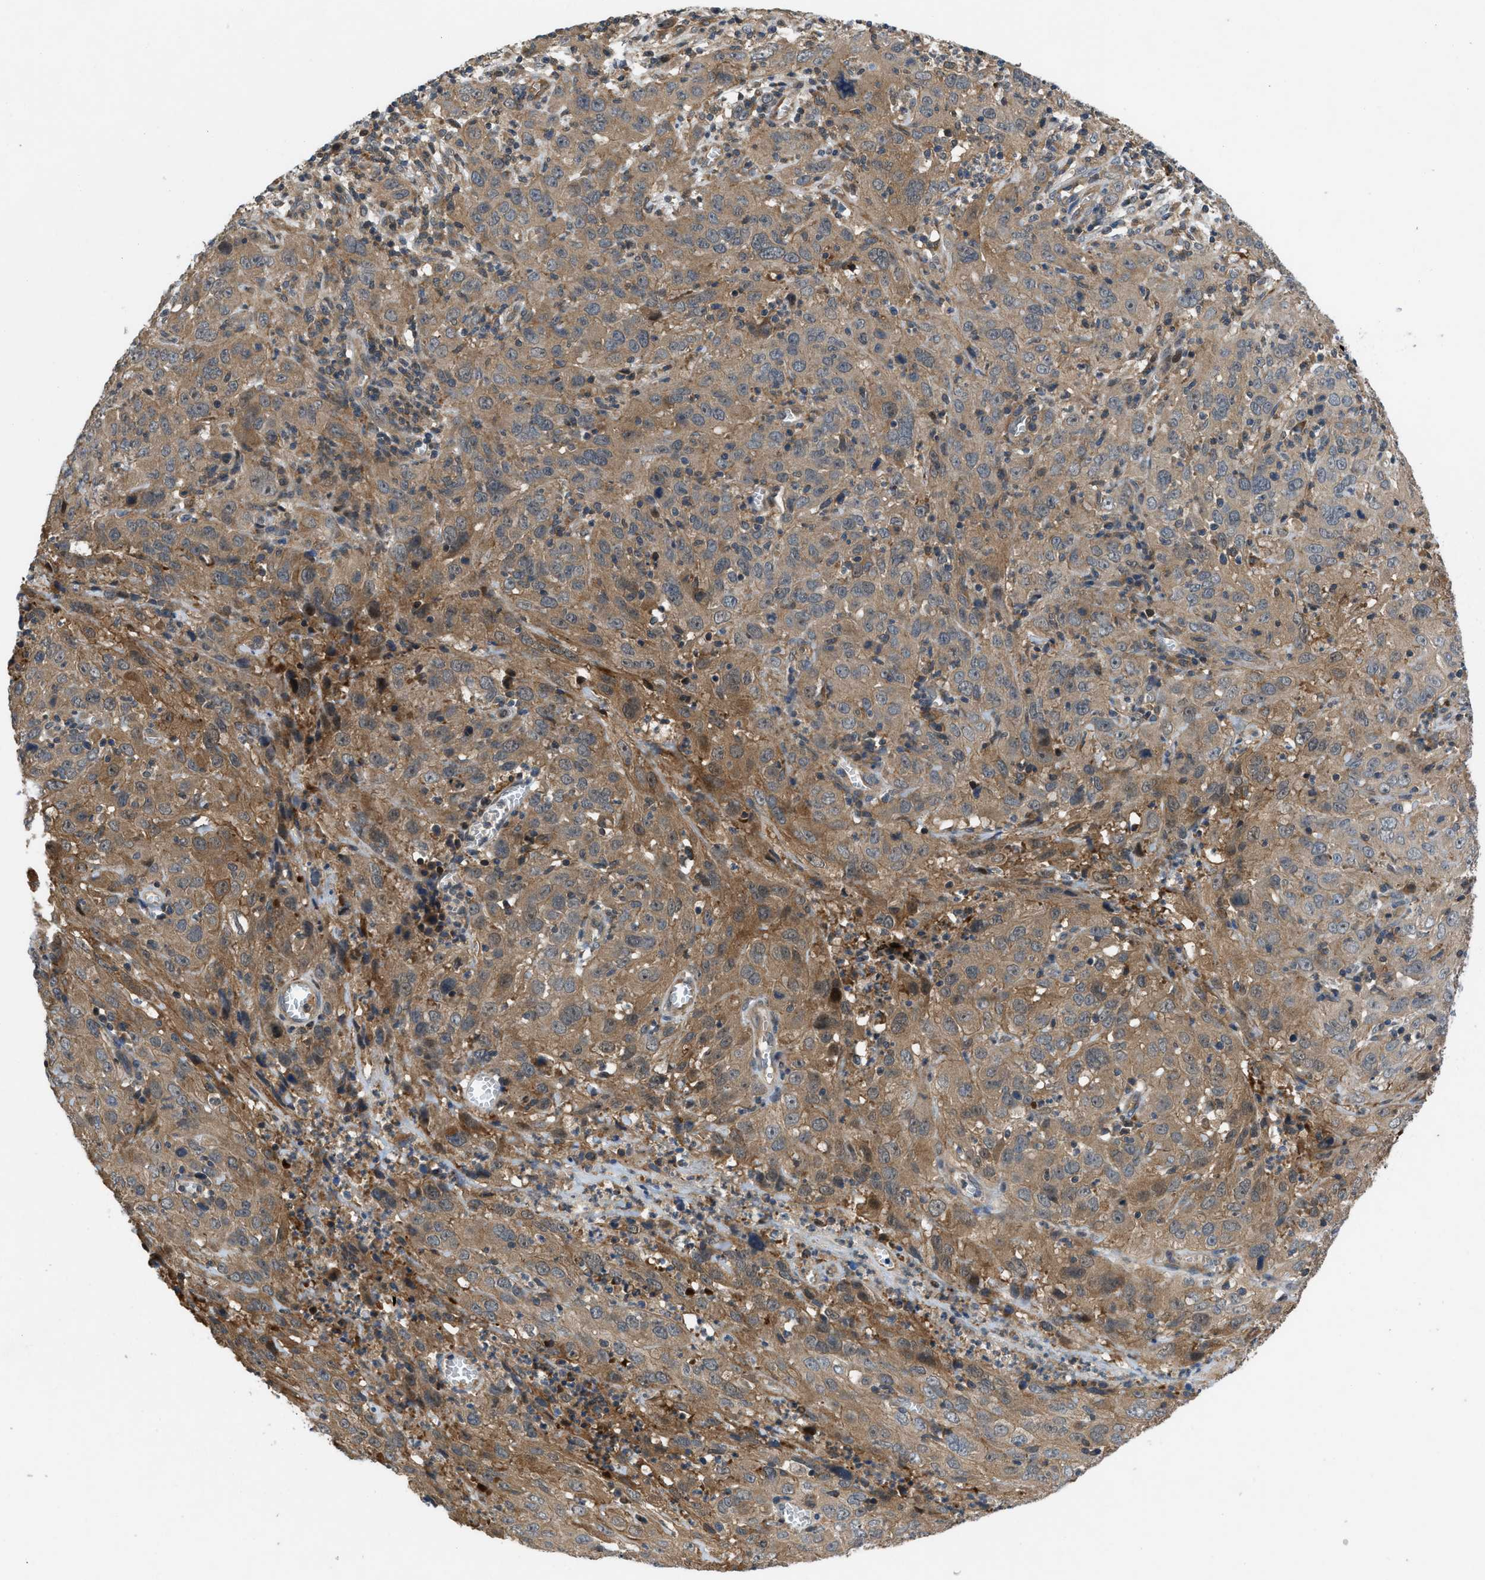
{"staining": {"intensity": "moderate", "quantity": ">75%", "location": "cytoplasmic/membranous"}, "tissue": "cervical cancer", "cell_type": "Tumor cells", "image_type": "cancer", "snomed": [{"axis": "morphology", "description": "Squamous cell carcinoma, NOS"}, {"axis": "topography", "description": "Cervix"}], "caption": "Immunohistochemical staining of cervical cancer demonstrates medium levels of moderate cytoplasmic/membranous protein expression in approximately >75% of tumor cells.", "gene": "GPR31", "patient": {"sex": "female", "age": 32}}